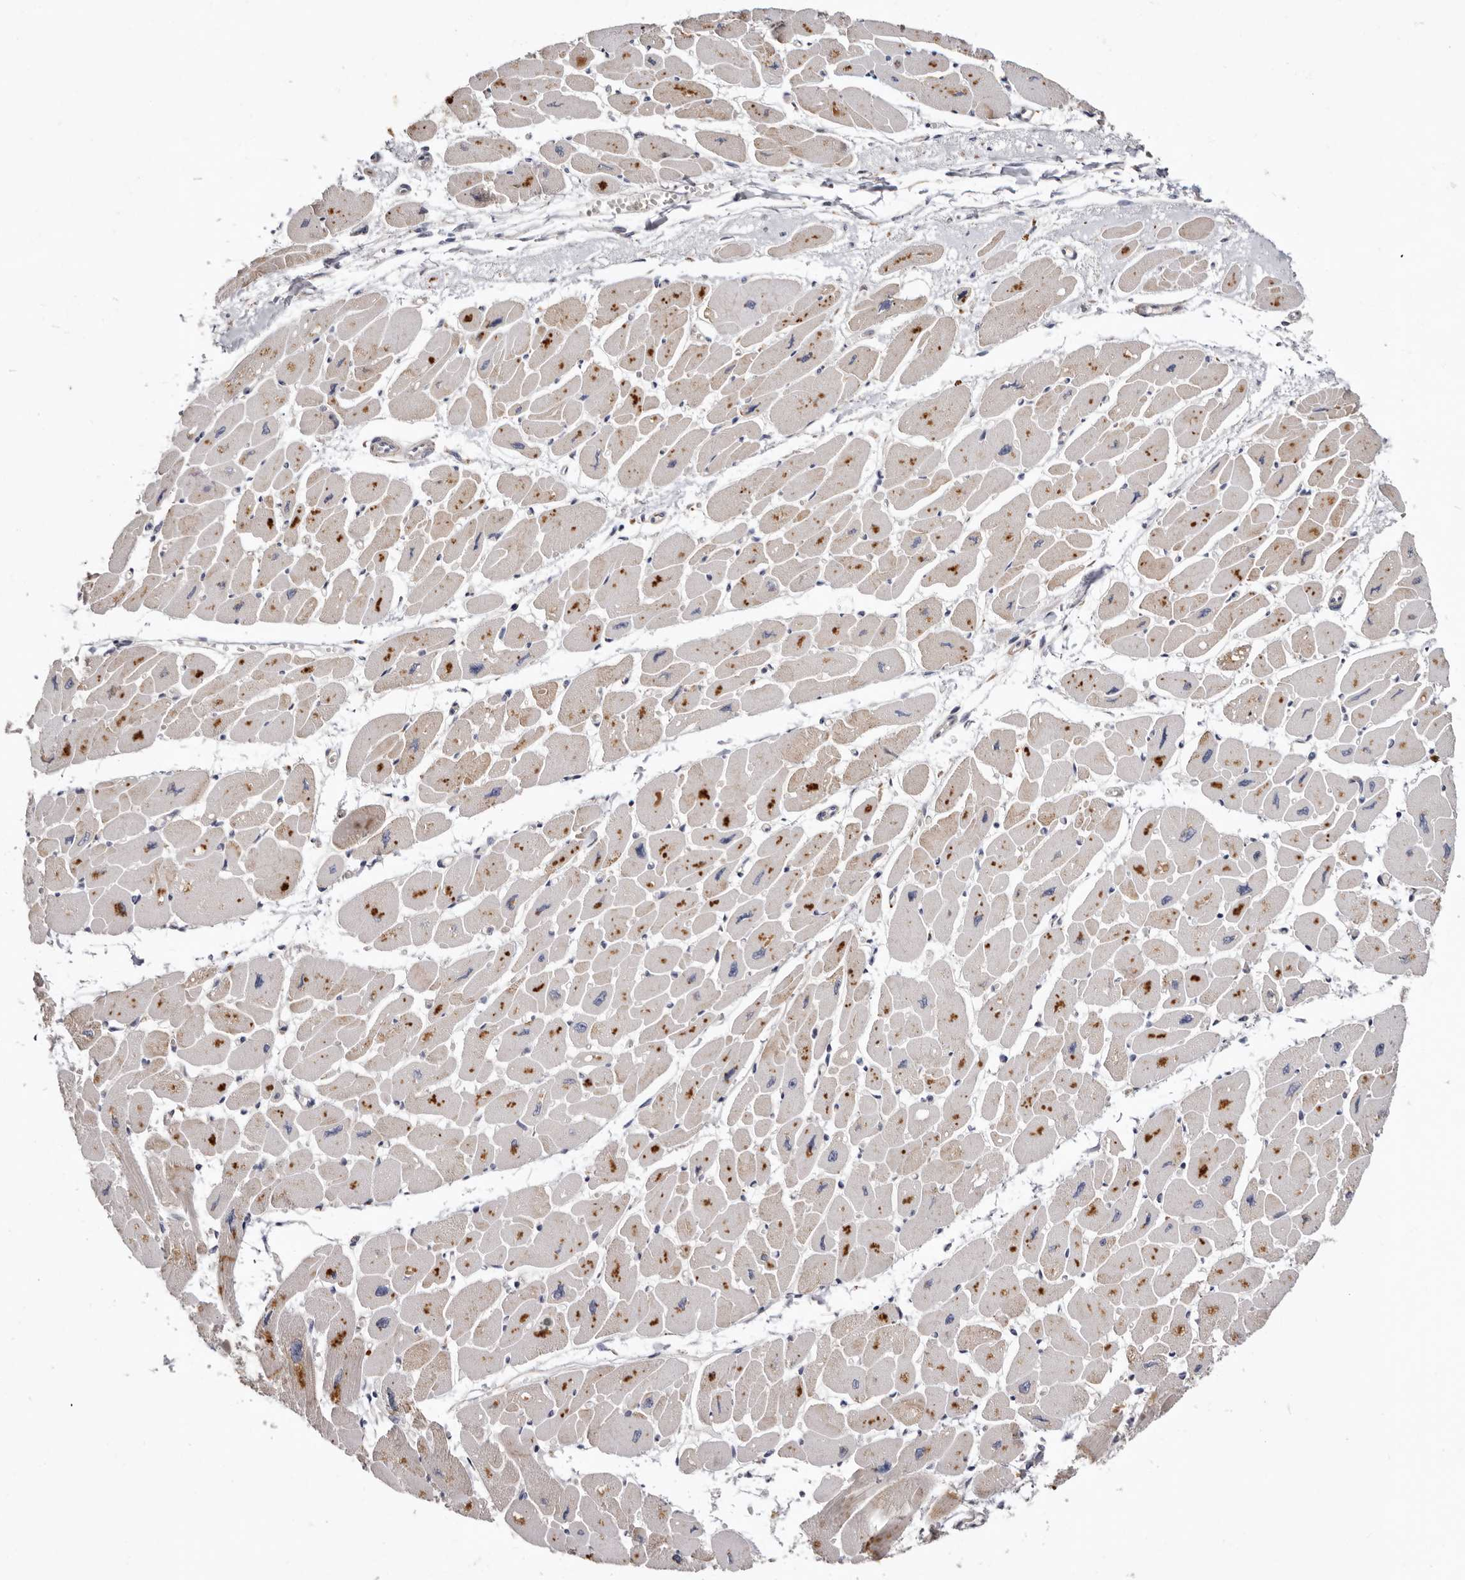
{"staining": {"intensity": "moderate", "quantity": "25%-75%", "location": "cytoplasmic/membranous"}, "tissue": "heart muscle", "cell_type": "Cardiomyocytes", "image_type": "normal", "snomed": [{"axis": "morphology", "description": "Normal tissue, NOS"}, {"axis": "topography", "description": "Heart"}], "caption": "Normal heart muscle displays moderate cytoplasmic/membranous staining in approximately 25%-75% of cardiomyocytes, visualized by immunohistochemistry. Using DAB (brown) and hematoxylin (blue) stains, captured at high magnification using brightfield microscopy.", "gene": "ASIC5", "patient": {"sex": "female", "age": 54}}